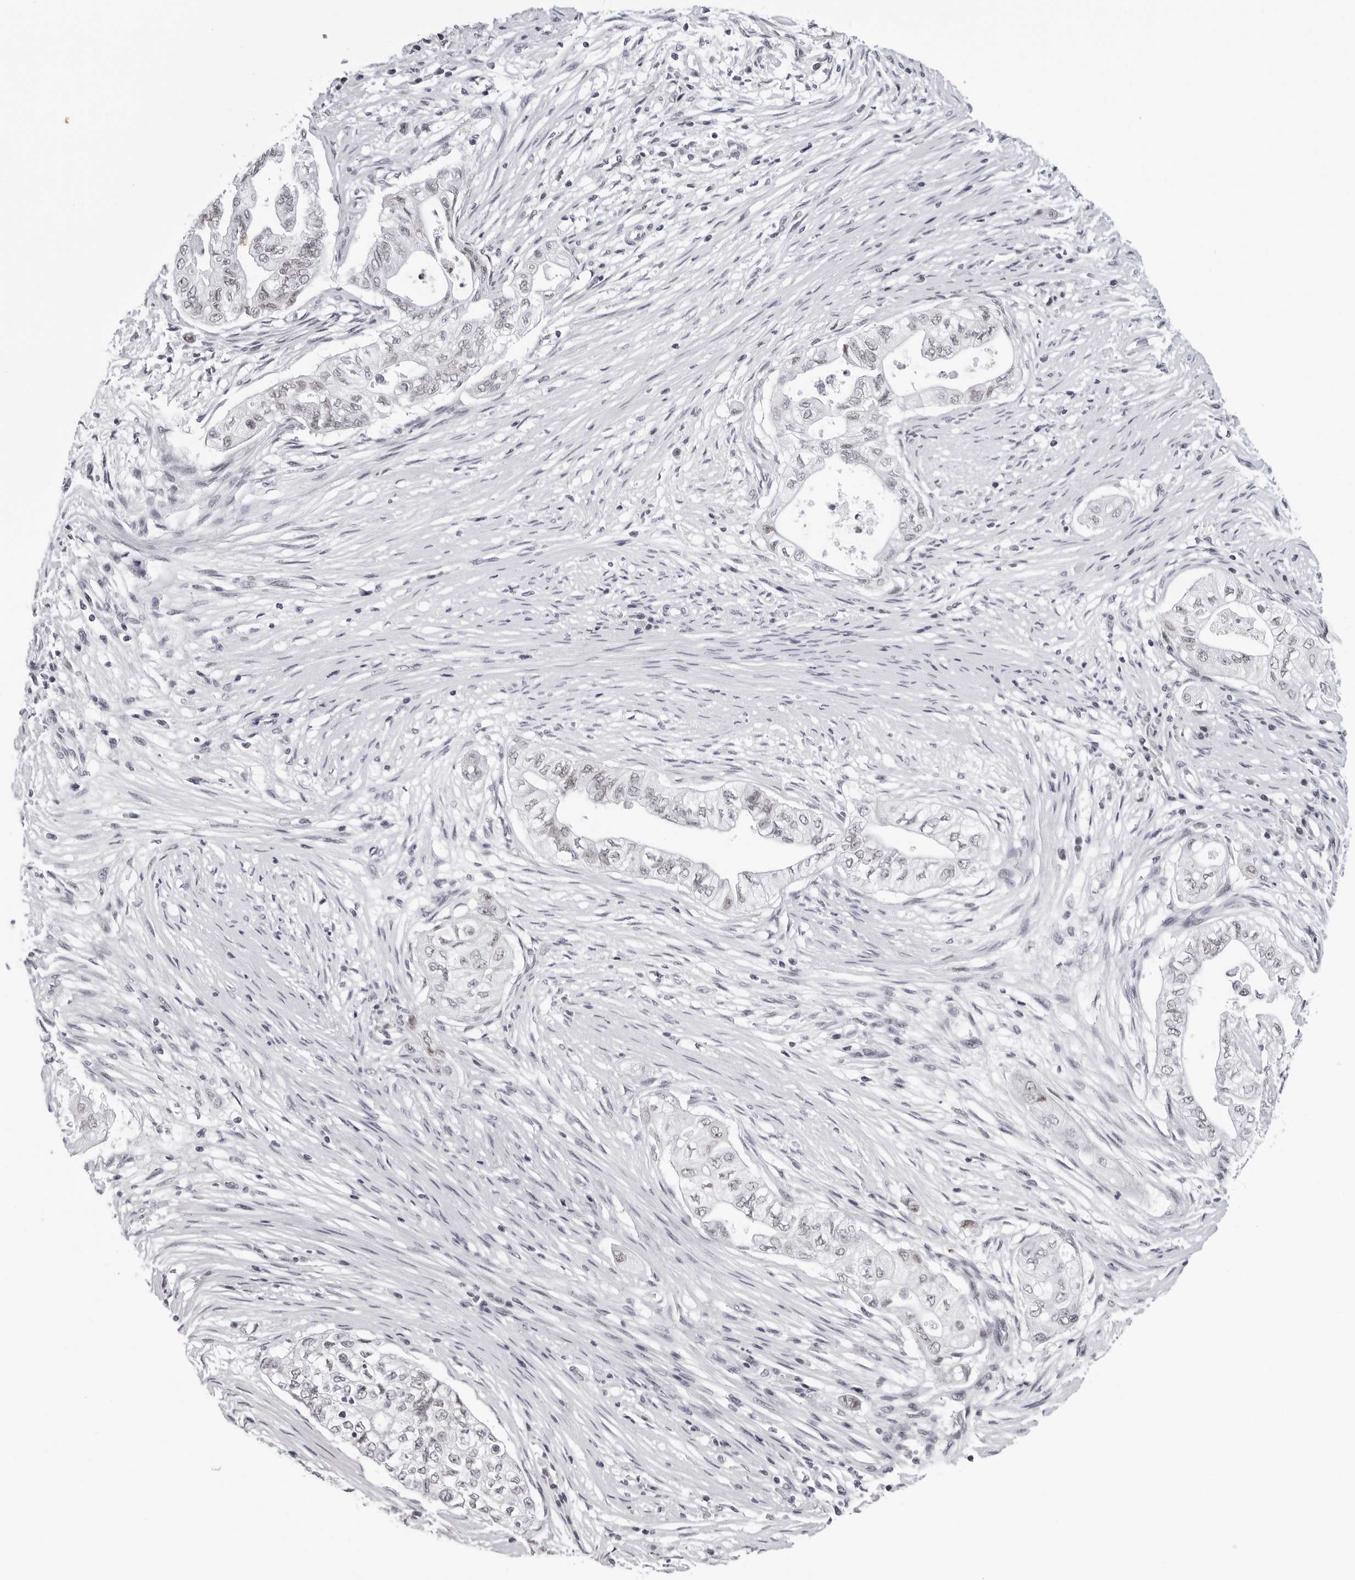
{"staining": {"intensity": "moderate", "quantity": "<25%", "location": "nuclear"}, "tissue": "pancreatic cancer", "cell_type": "Tumor cells", "image_type": "cancer", "snomed": [{"axis": "morphology", "description": "Adenocarcinoma, NOS"}, {"axis": "topography", "description": "Pancreas"}], "caption": "The histopathology image exhibits a brown stain indicating the presence of a protein in the nuclear of tumor cells in pancreatic adenocarcinoma.", "gene": "SF3B4", "patient": {"sex": "male", "age": 72}}